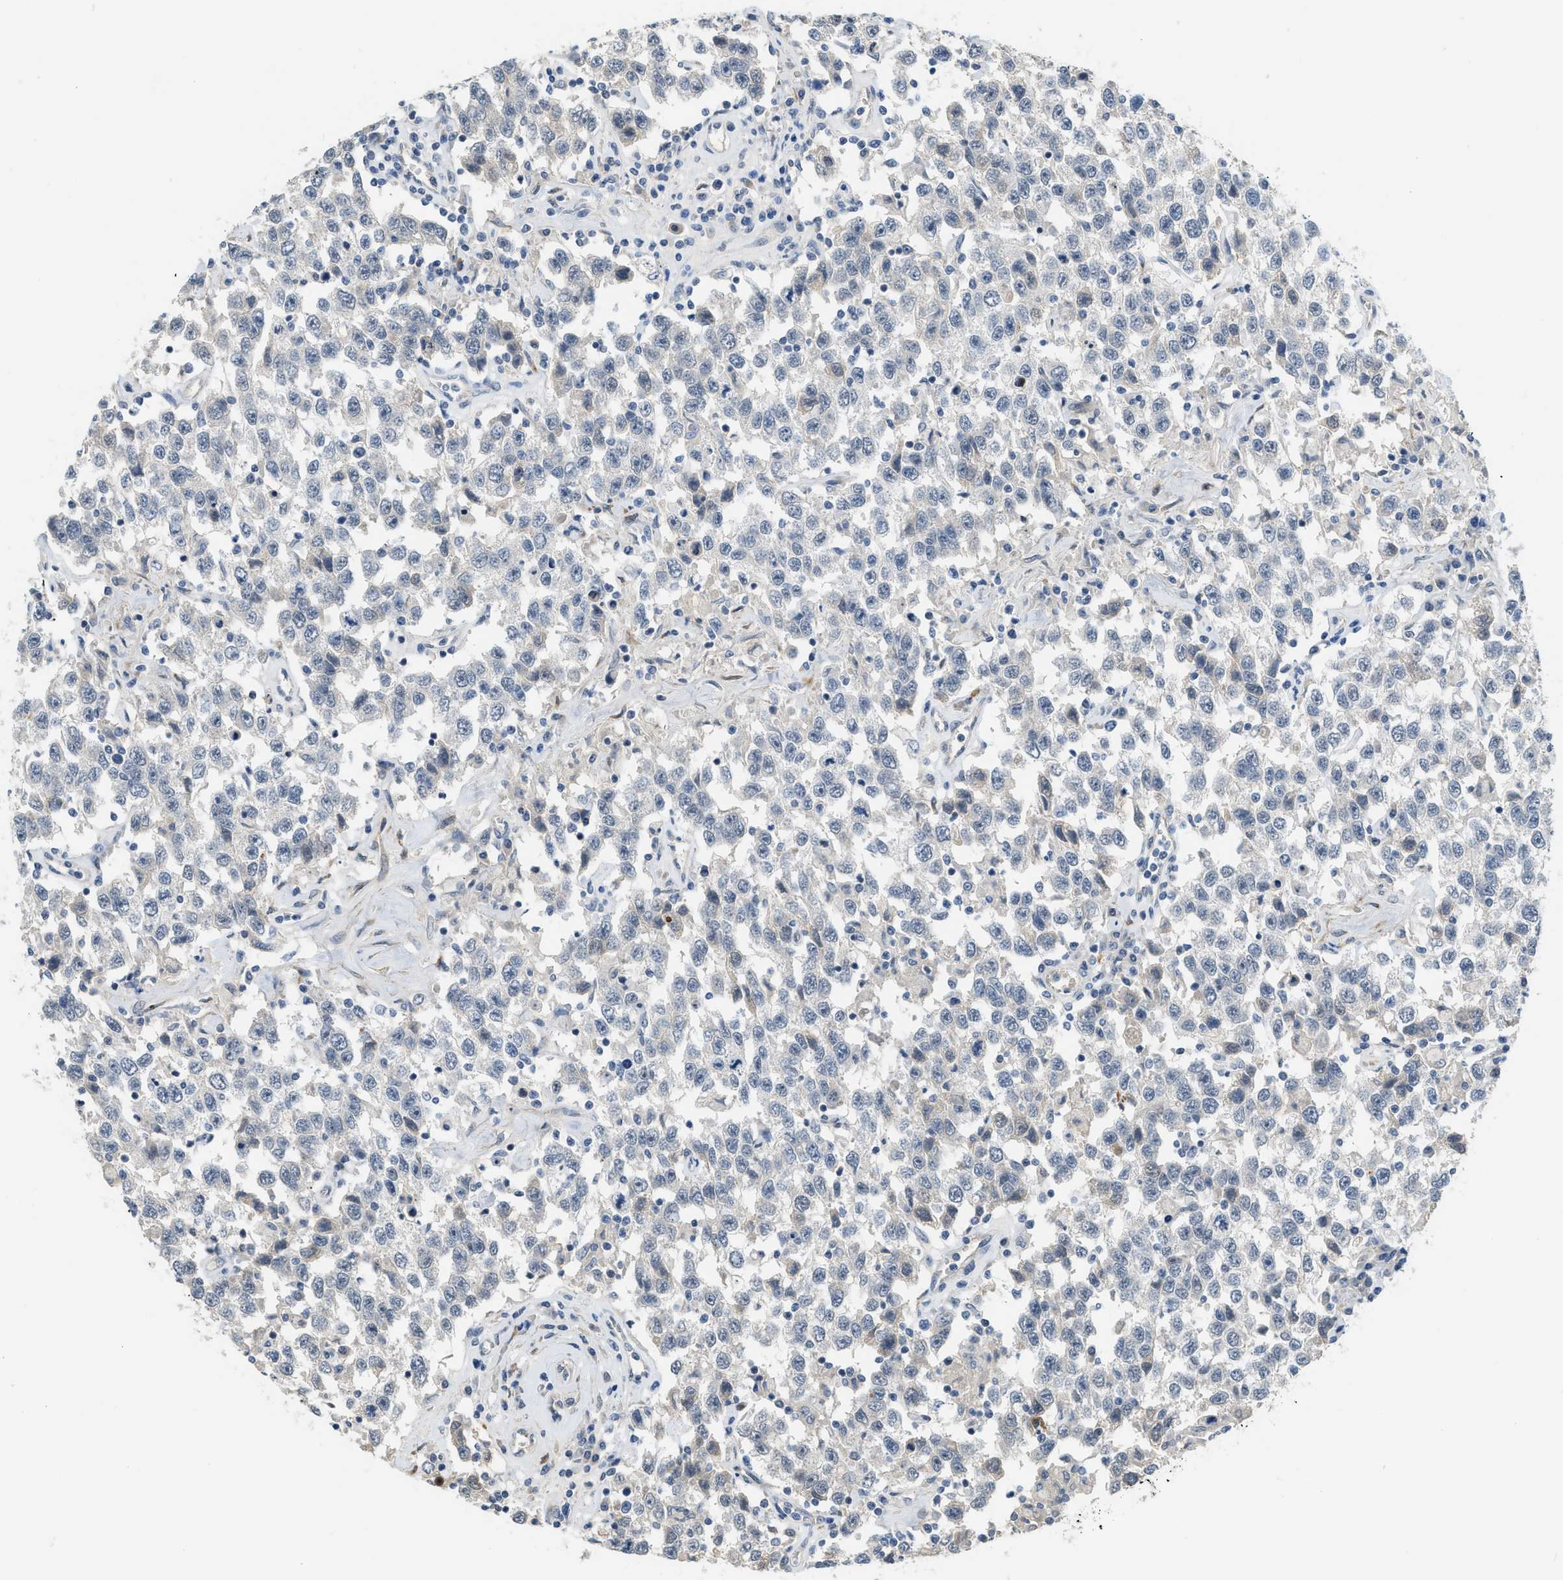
{"staining": {"intensity": "negative", "quantity": "none", "location": "none"}, "tissue": "testis cancer", "cell_type": "Tumor cells", "image_type": "cancer", "snomed": [{"axis": "morphology", "description": "Seminoma, NOS"}, {"axis": "topography", "description": "Testis"}], "caption": "High power microscopy micrograph of an immunohistochemistry histopathology image of testis seminoma, revealing no significant staining in tumor cells. The staining is performed using DAB brown chromogen with nuclei counter-stained in using hematoxylin.", "gene": "TMEM154", "patient": {"sex": "male", "age": 41}}